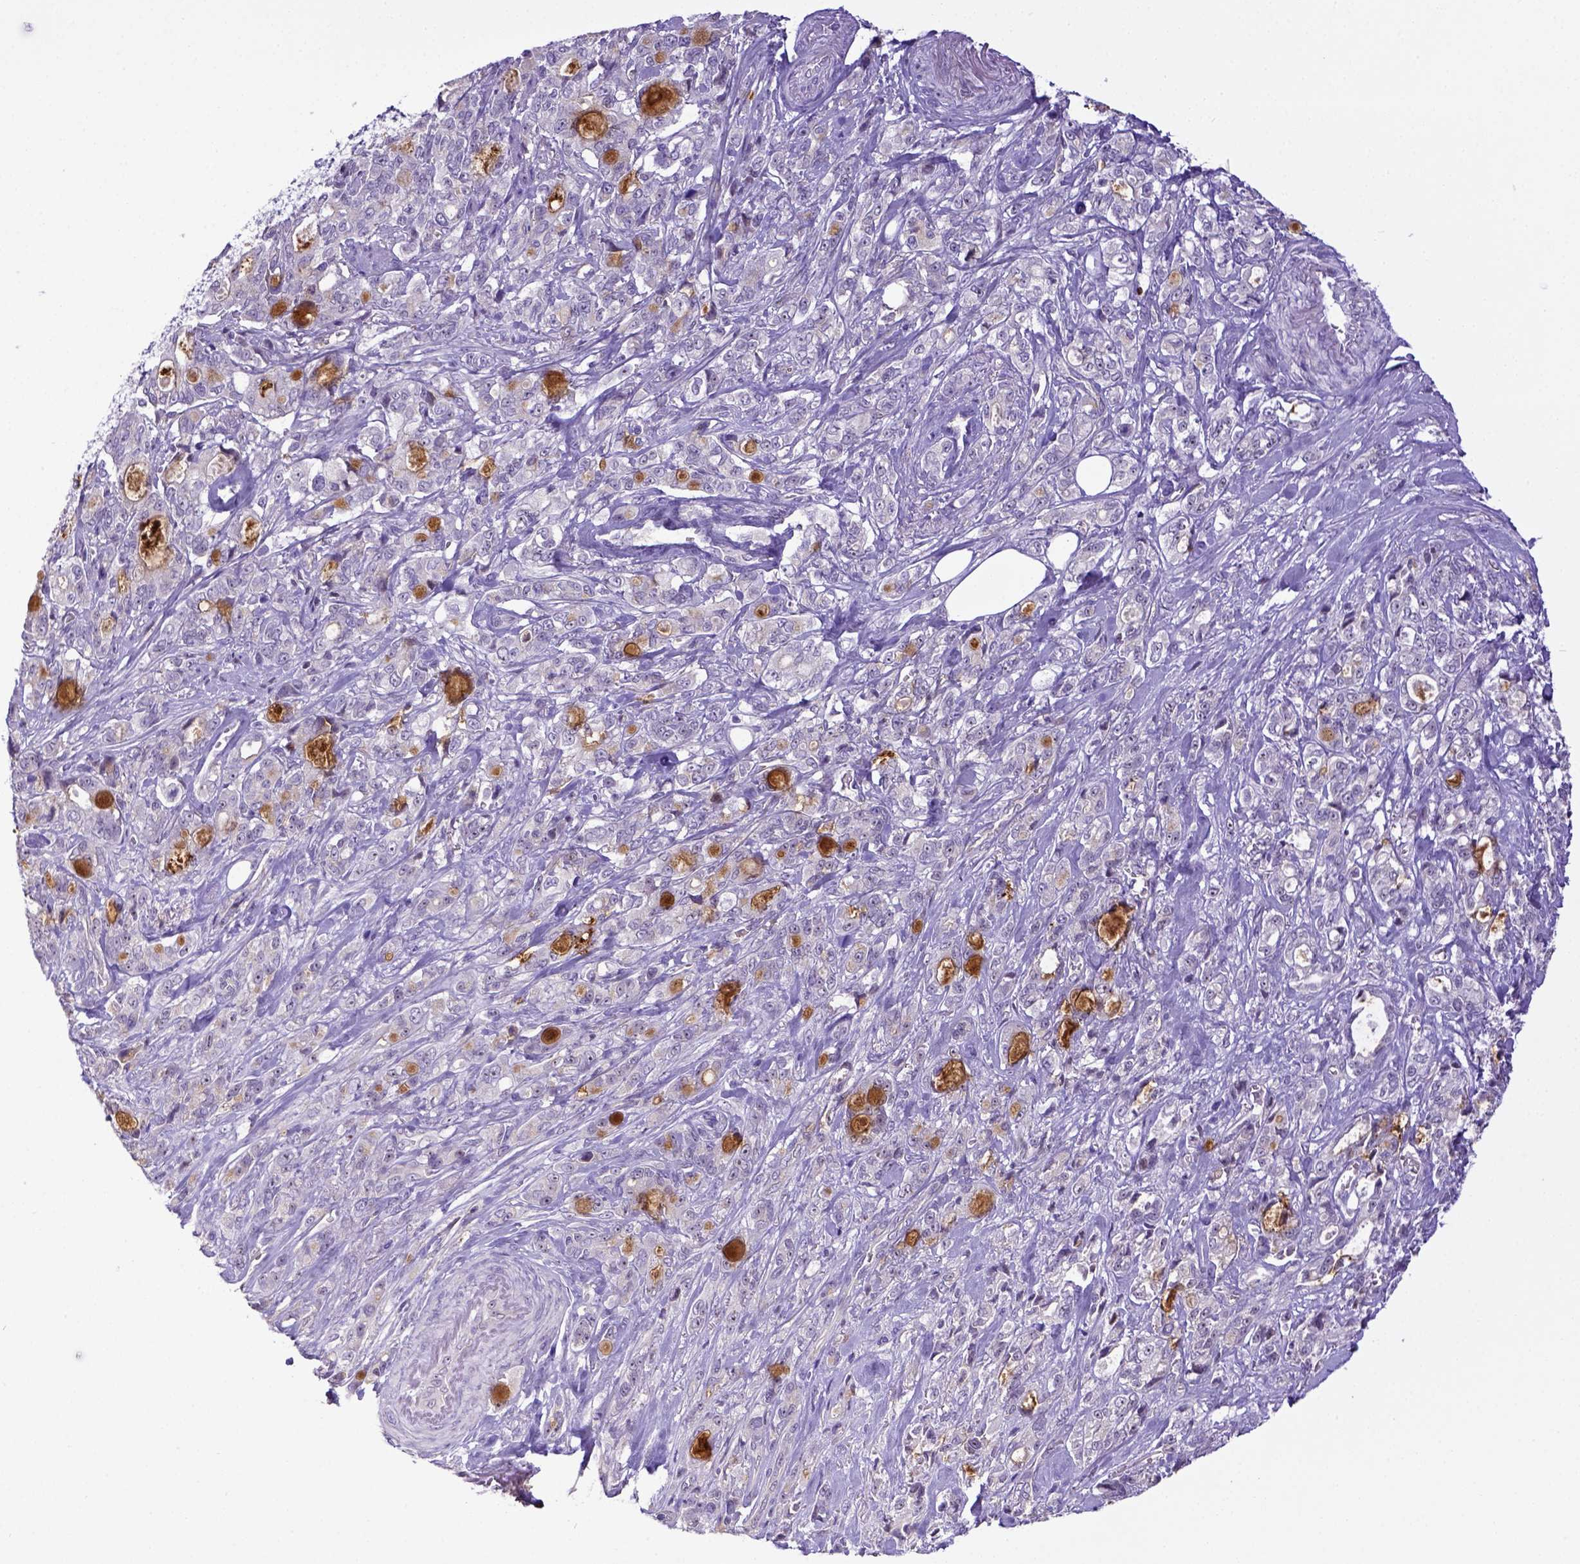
{"staining": {"intensity": "negative", "quantity": "none", "location": "none"}, "tissue": "stomach cancer", "cell_type": "Tumor cells", "image_type": "cancer", "snomed": [{"axis": "morphology", "description": "Adenocarcinoma, NOS"}, {"axis": "topography", "description": "Stomach"}], "caption": "A high-resolution photomicrograph shows immunohistochemistry staining of stomach cancer, which shows no significant positivity in tumor cells.", "gene": "CD40", "patient": {"sex": "male", "age": 63}}